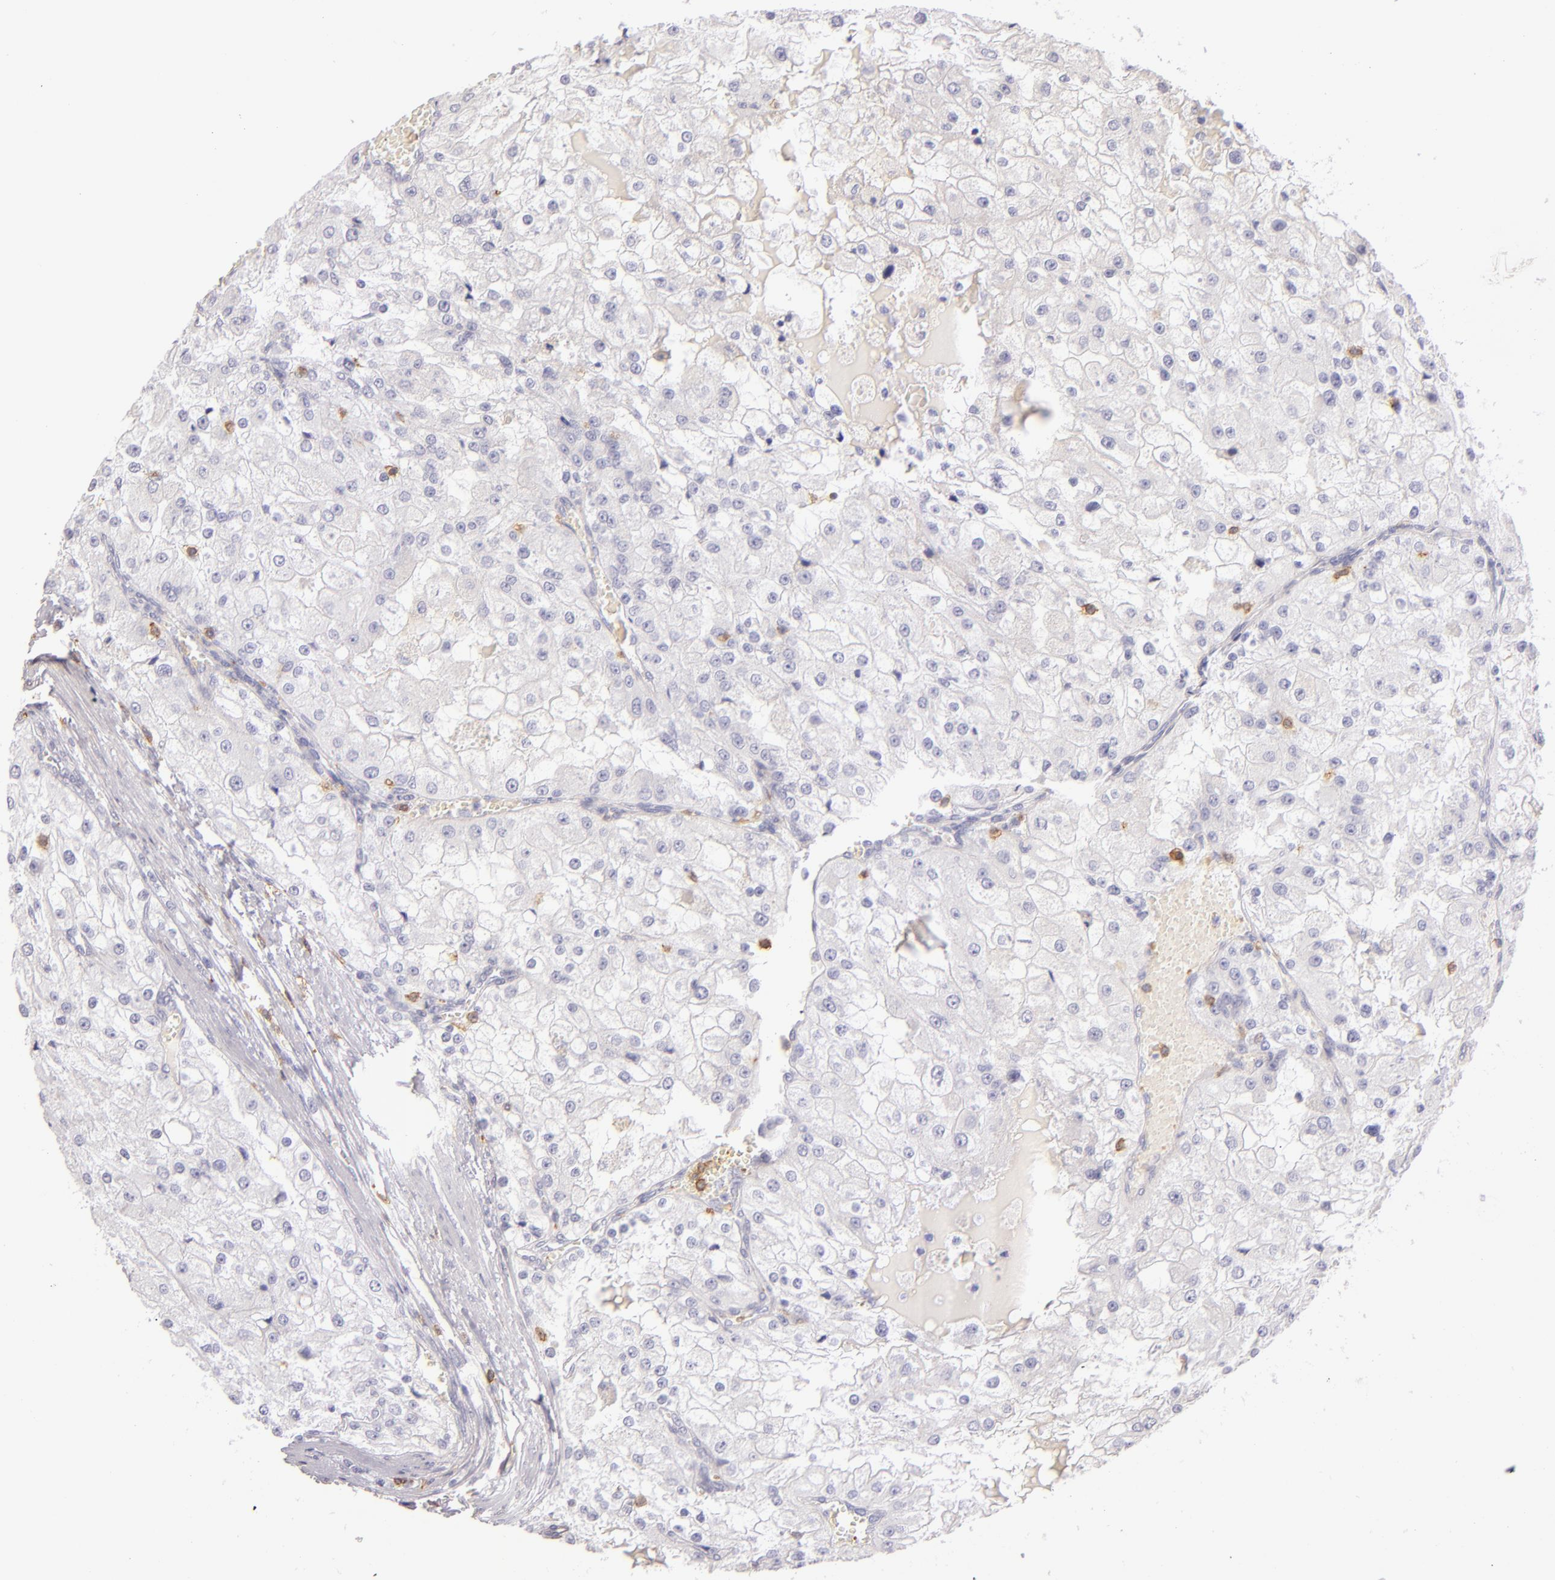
{"staining": {"intensity": "negative", "quantity": "none", "location": "none"}, "tissue": "renal cancer", "cell_type": "Tumor cells", "image_type": "cancer", "snomed": [{"axis": "morphology", "description": "Adenocarcinoma, NOS"}, {"axis": "topography", "description": "Kidney"}], "caption": "Immunohistochemistry image of neoplastic tissue: renal adenocarcinoma stained with DAB reveals no significant protein expression in tumor cells.", "gene": "LAT", "patient": {"sex": "female", "age": 74}}